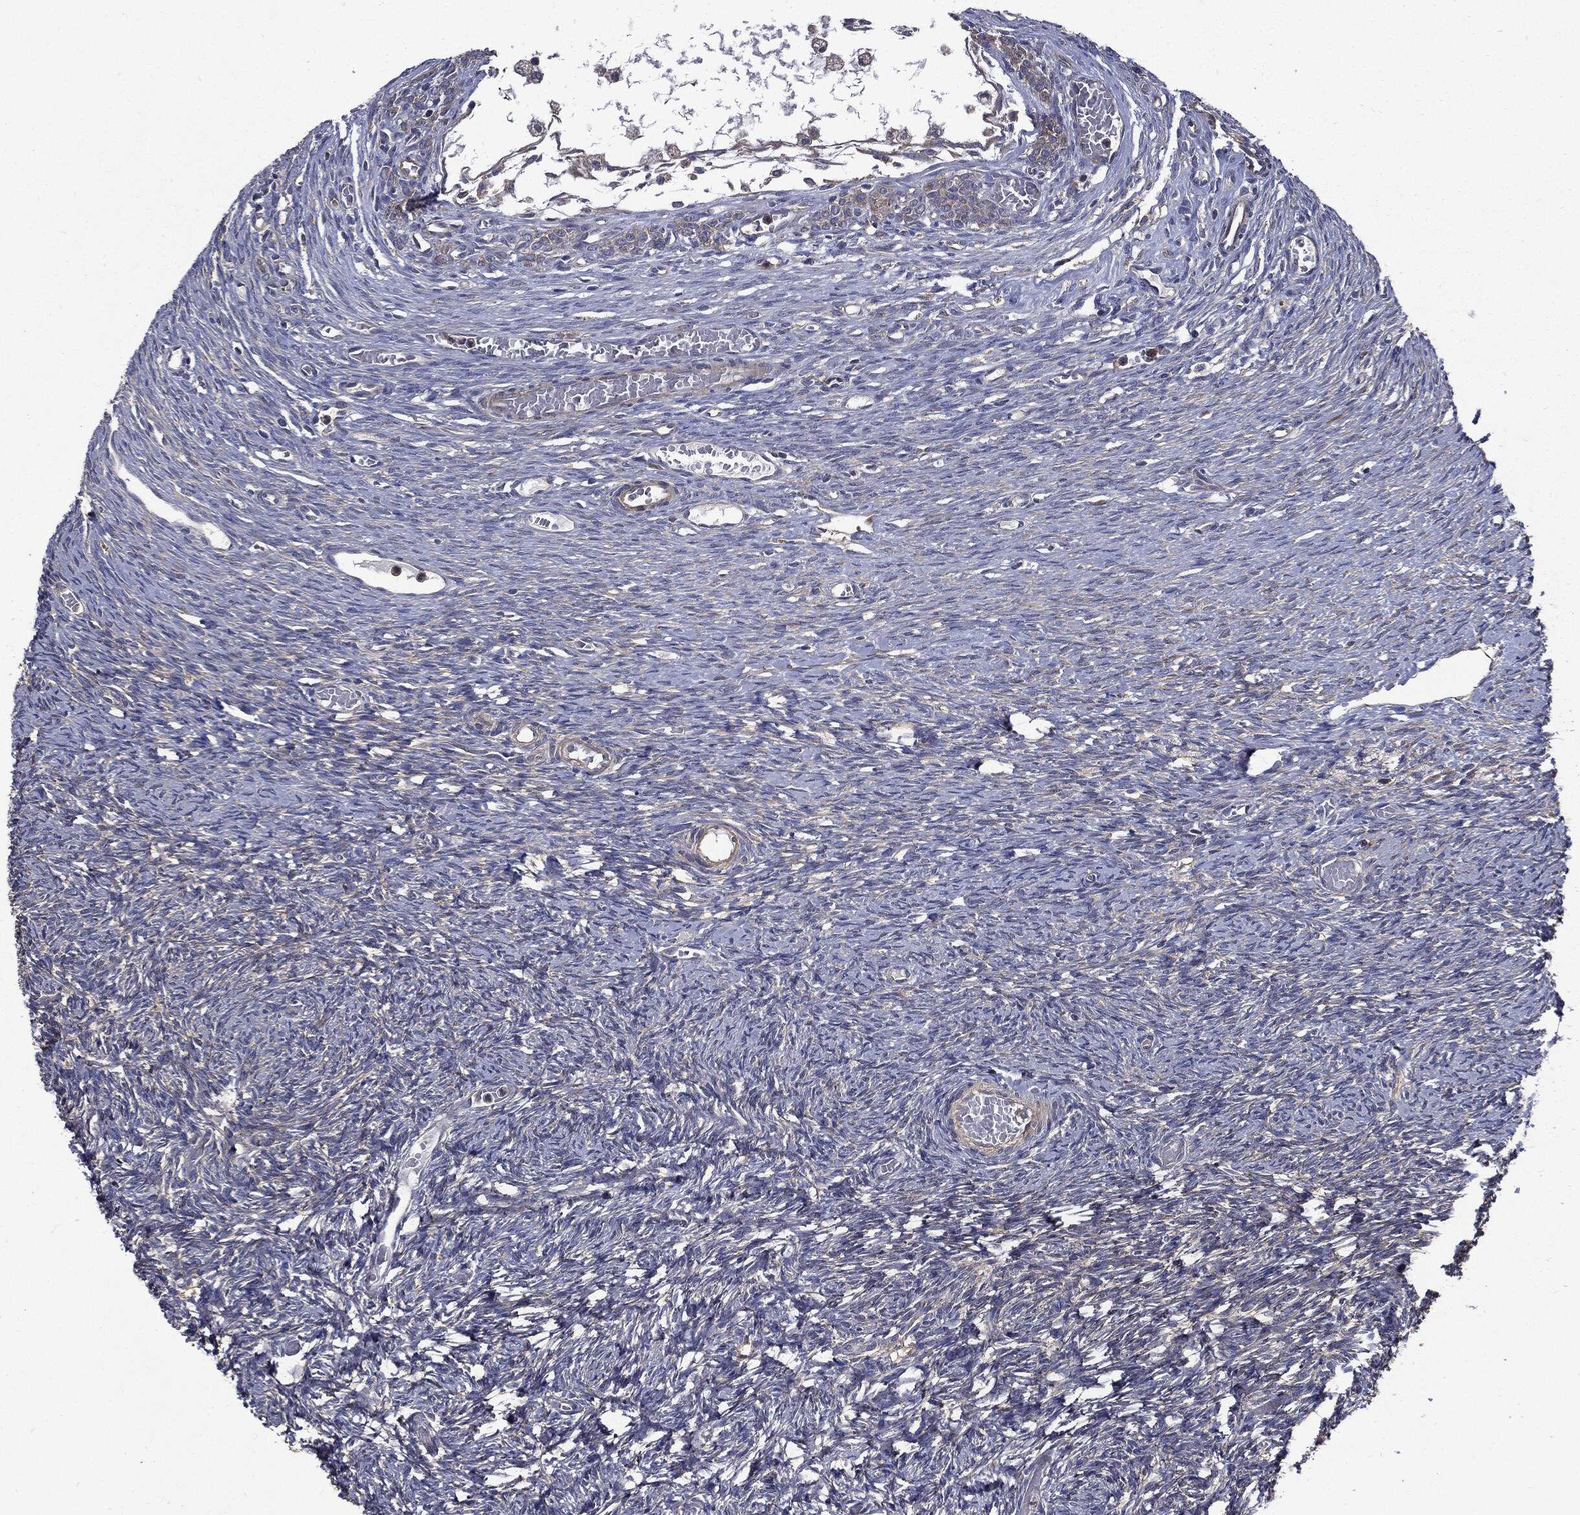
{"staining": {"intensity": "moderate", "quantity": ">75%", "location": "cytoplasmic/membranous"}, "tissue": "ovary", "cell_type": "Follicle cells", "image_type": "normal", "snomed": [{"axis": "morphology", "description": "Normal tissue, NOS"}, {"axis": "topography", "description": "Ovary"}], "caption": "An image of ovary stained for a protein demonstrates moderate cytoplasmic/membranous brown staining in follicle cells. The staining was performed using DAB (3,3'-diaminobenzidine), with brown indicating positive protein expression. Nuclei are stained blue with hematoxylin.", "gene": "PDCD6IP", "patient": {"sex": "female", "age": 39}}